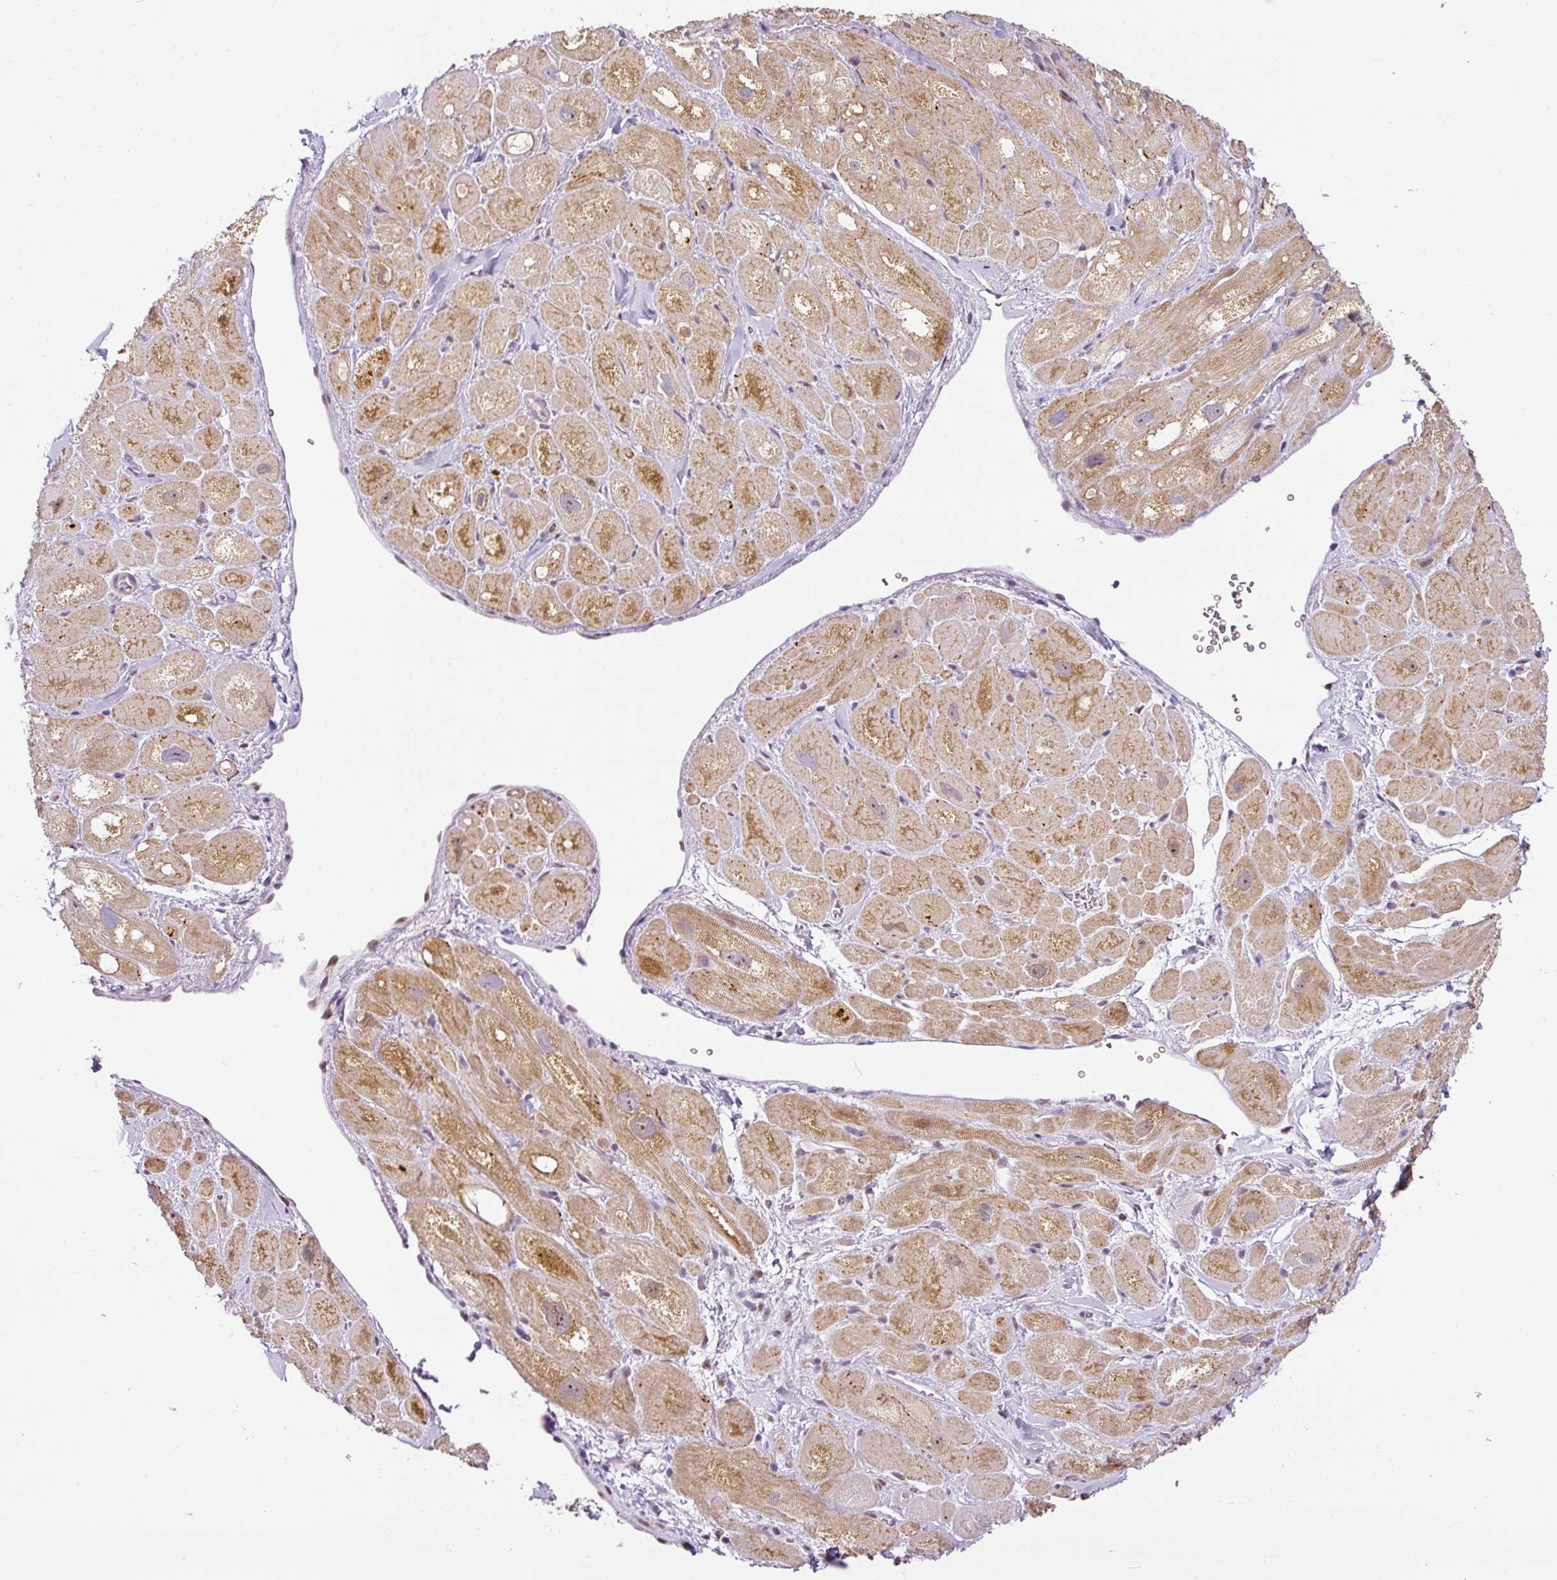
{"staining": {"intensity": "moderate", "quantity": ">75%", "location": "cytoplasmic/membranous"}, "tissue": "heart muscle", "cell_type": "Cardiomyocytes", "image_type": "normal", "snomed": [{"axis": "morphology", "description": "Normal tissue, NOS"}, {"axis": "topography", "description": "Heart"}], "caption": "Immunohistochemical staining of normal human heart muscle reveals >75% levels of moderate cytoplasmic/membranous protein staining in approximately >75% of cardiomyocytes. The protein is stained brown, and the nuclei are stained in blue (DAB IHC with brightfield microscopy, high magnification).", "gene": "NDUFB2", "patient": {"sex": "male", "age": 49}}